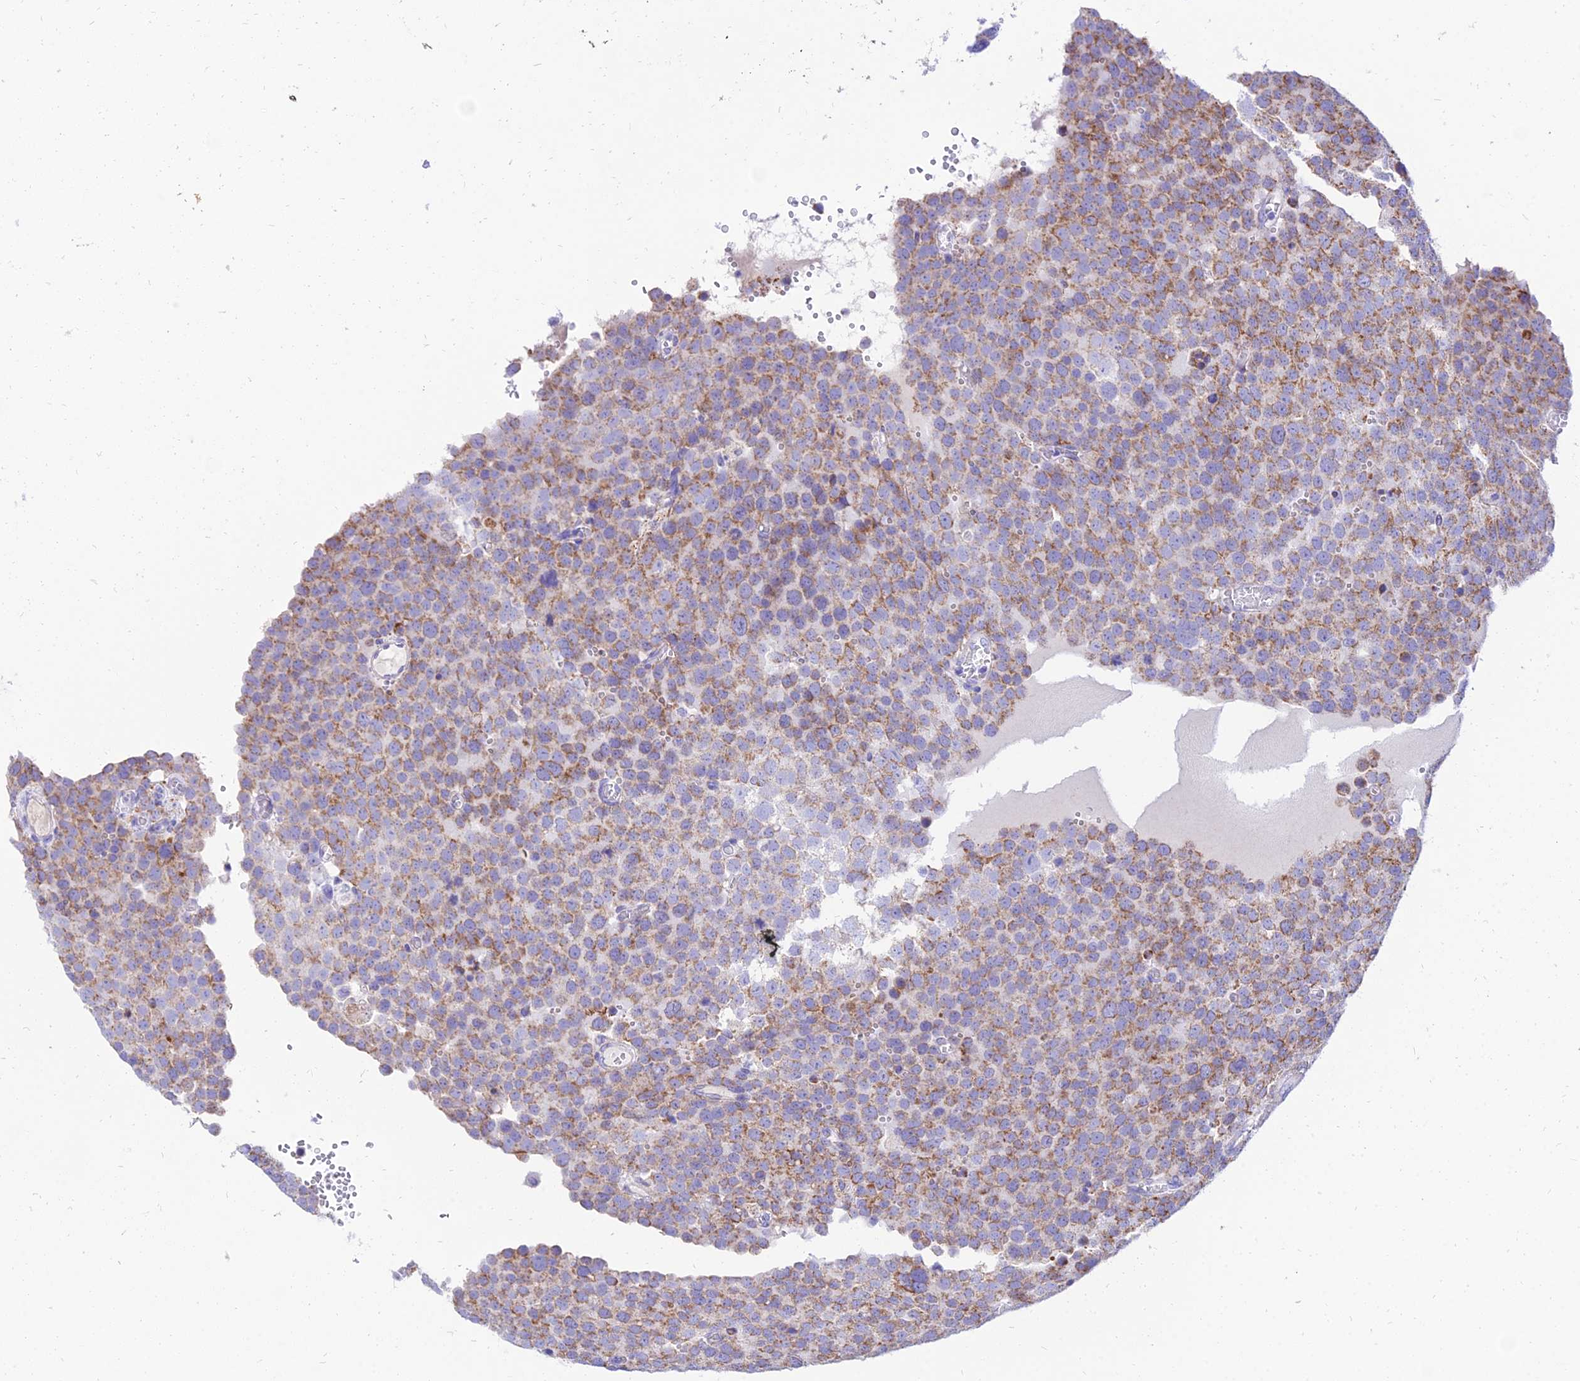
{"staining": {"intensity": "moderate", "quantity": ">75%", "location": "cytoplasmic/membranous"}, "tissue": "testis cancer", "cell_type": "Tumor cells", "image_type": "cancer", "snomed": [{"axis": "morphology", "description": "Normal tissue, NOS"}, {"axis": "morphology", "description": "Seminoma, NOS"}, {"axis": "topography", "description": "Testis"}], "caption": "DAB (3,3'-diaminobenzidine) immunohistochemical staining of testis seminoma displays moderate cytoplasmic/membranous protein positivity in about >75% of tumor cells.", "gene": "PKN3", "patient": {"sex": "male", "age": 71}}